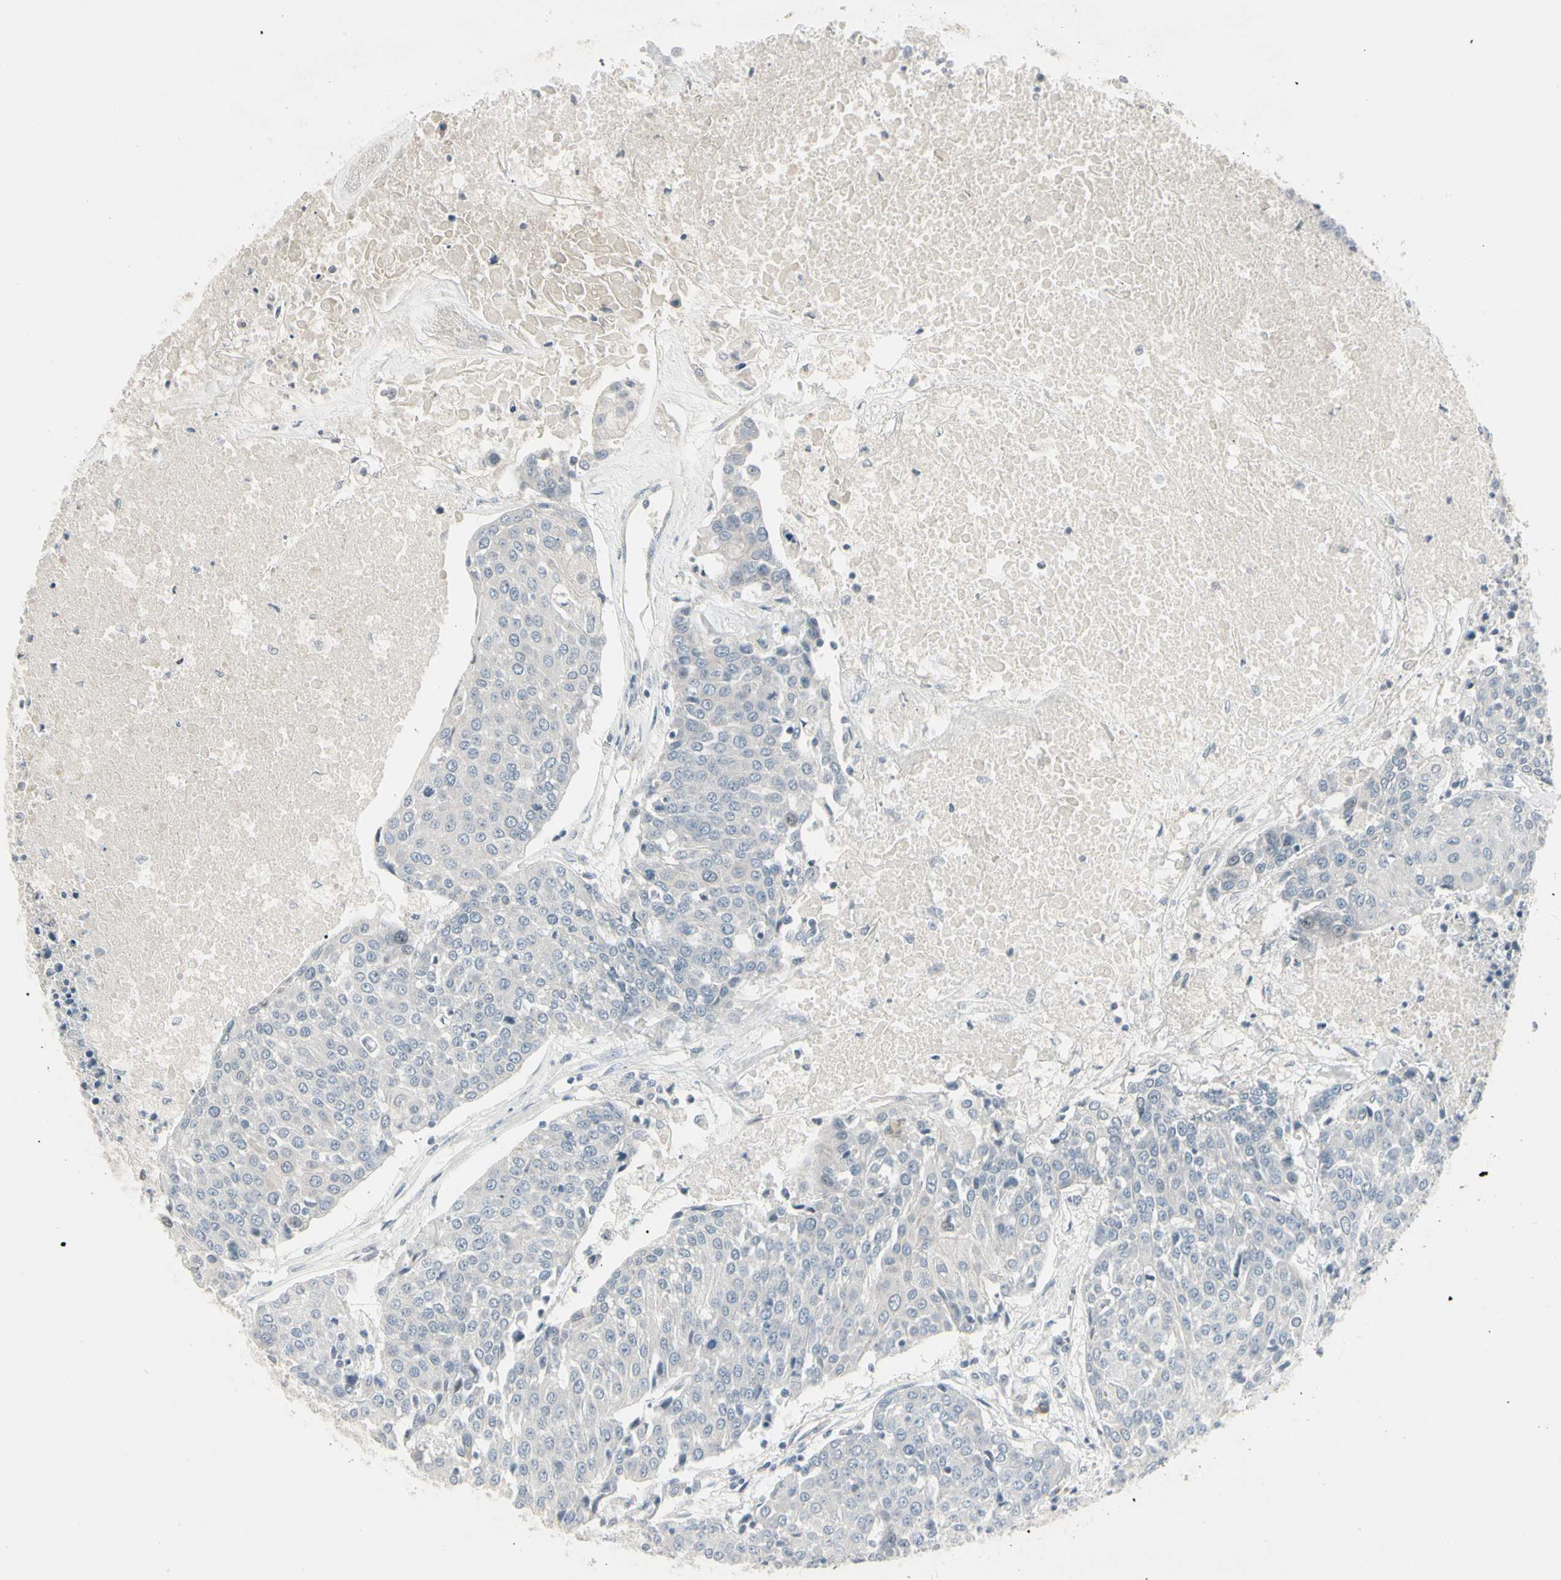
{"staining": {"intensity": "negative", "quantity": "none", "location": "none"}, "tissue": "urothelial cancer", "cell_type": "Tumor cells", "image_type": "cancer", "snomed": [{"axis": "morphology", "description": "Urothelial carcinoma, High grade"}, {"axis": "topography", "description": "Urinary bladder"}], "caption": "Urothelial cancer stained for a protein using immunohistochemistry shows no positivity tumor cells.", "gene": "DMPK", "patient": {"sex": "female", "age": 85}}